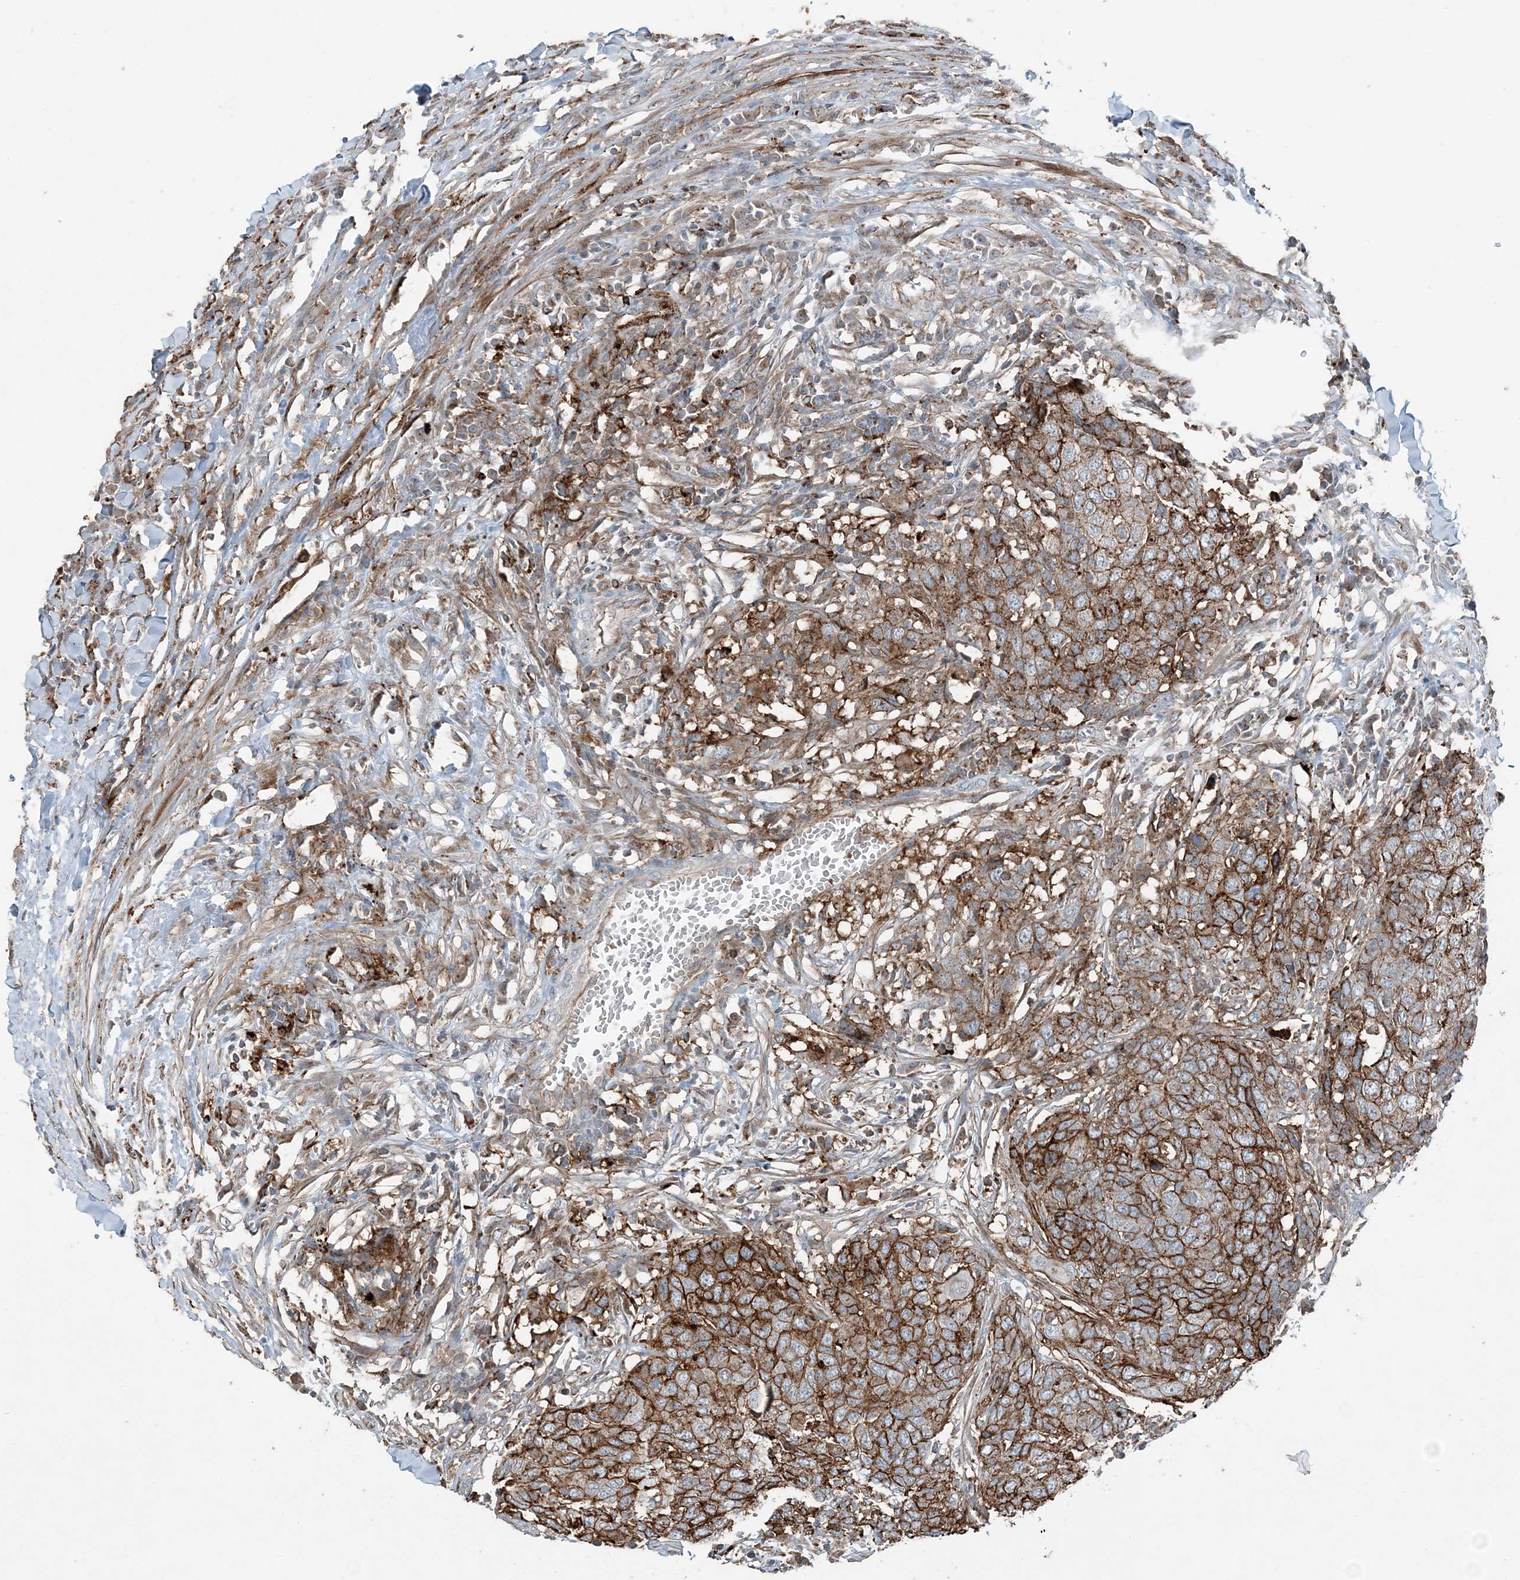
{"staining": {"intensity": "moderate", "quantity": ">75%", "location": "cytoplasmic/membranous"}, "tissue": "head and neck cancer", "cell_type": "Tumor cells", "image_type": "cancer", "snomed": [{"axis": "morphology", "description": "Squamous cell carcinoma, NOS"}, {"axis": "topography", "description": "Head-Neck"}], "caption": "A high-resolution image shows immunohistochemistry staining of squamous cell carcinoma (head and neck), which displays moderate cytoplasmic/membranous staining in approximately >75% of tumor cells.", "gene": "KY", "patient": {"sex": "male", "age": 66}}